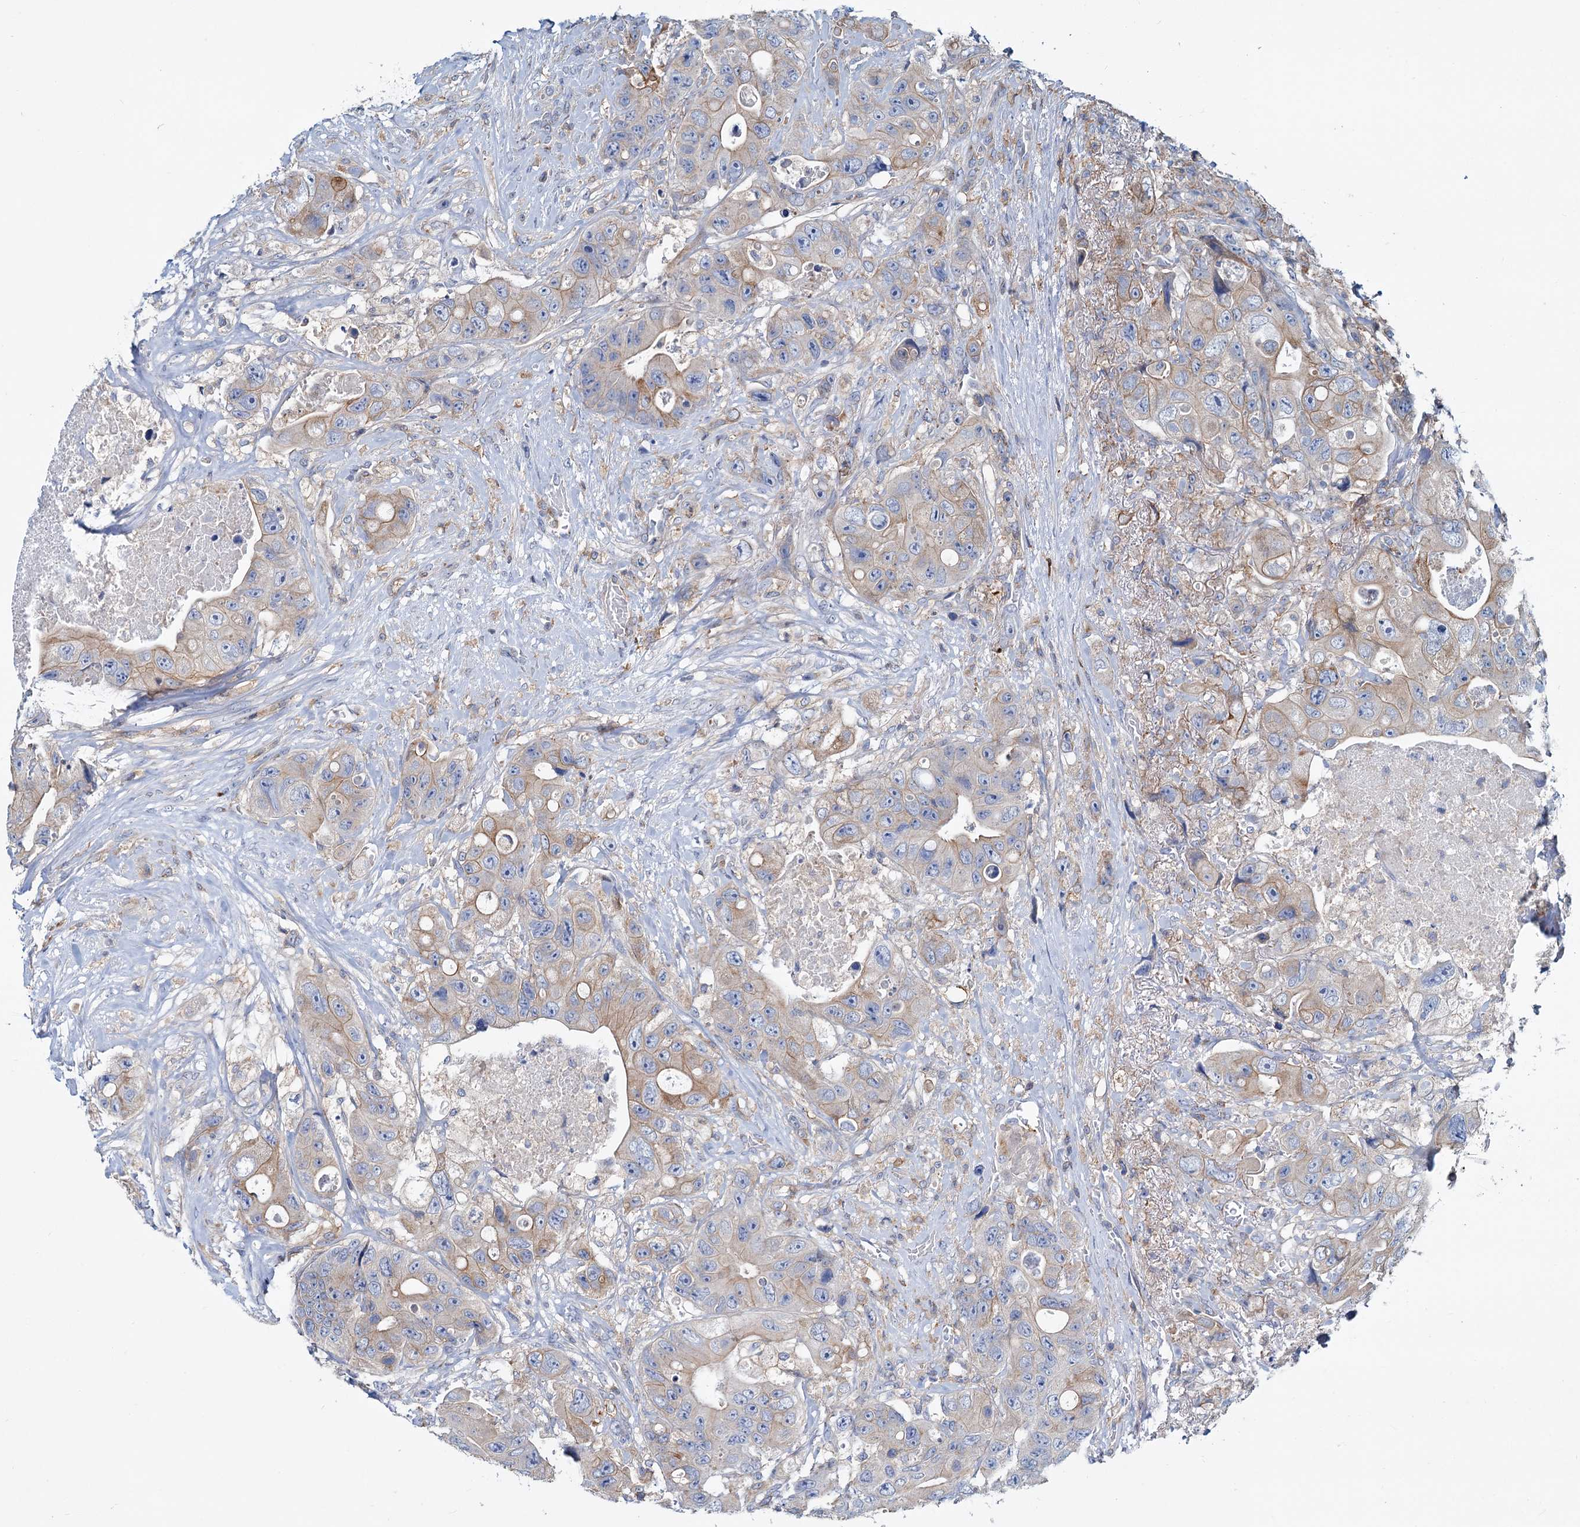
{"staining": {"intensity": "moderate", "quantity": "<25%", "location": "cytoplasmic/membranous"}, "tissue": "colorectal cancer", "cell_type": "Tumor cells", "image_type": "cancer", "snomed": [{"axis": "morphology", "description": "Adenocarcinoma, NOS"}, {"axis": "topography", "description": "Colon"}], "caption": "Protein staining of colorectal adenocarcinoma tissue reveals moderate cytoplasmic/membranous expression in about <25% of tumor cells.", "gene": "LRCH4", "patient": {"sex": "female", "age": 46}}